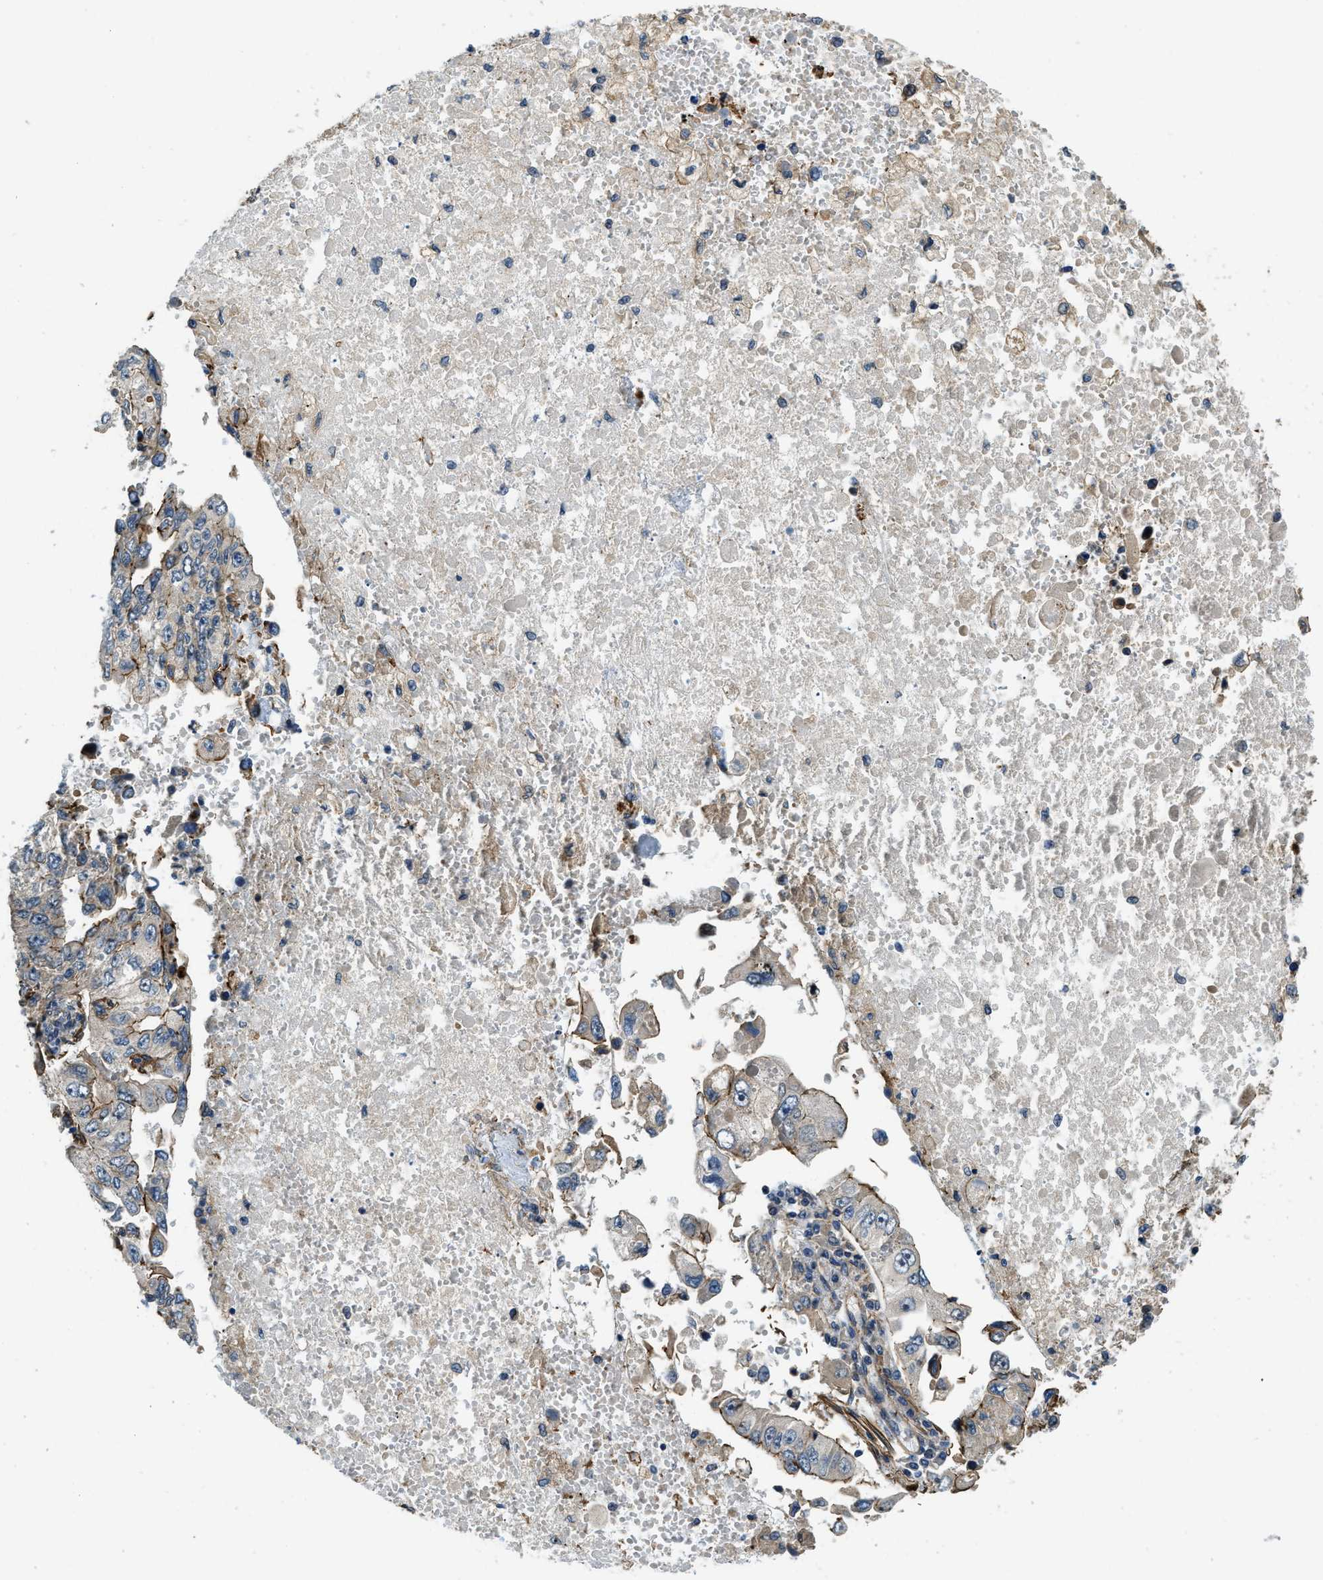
{"staining": {"intensity": "moderate", "quantity": "<25%", "location": "cytoplasmic/membranous"}, "tissue": "lung cancer", "cell_type": "Tumor cells", "image_type": "cancer", "snomed": [{"axis": "morphology", "description": "Adenocarcinoma, NOS"}, {"axis": "topography", "description": "Lung"}], "caption": "The photomicrograph reveals a brown stain indicating the presence of a protein in the cytoplasmic/membranous of tumor cells in adenocarcinoma (lung).", "gene": "CGN", "patient": {"sex": "male", "age": 84}}